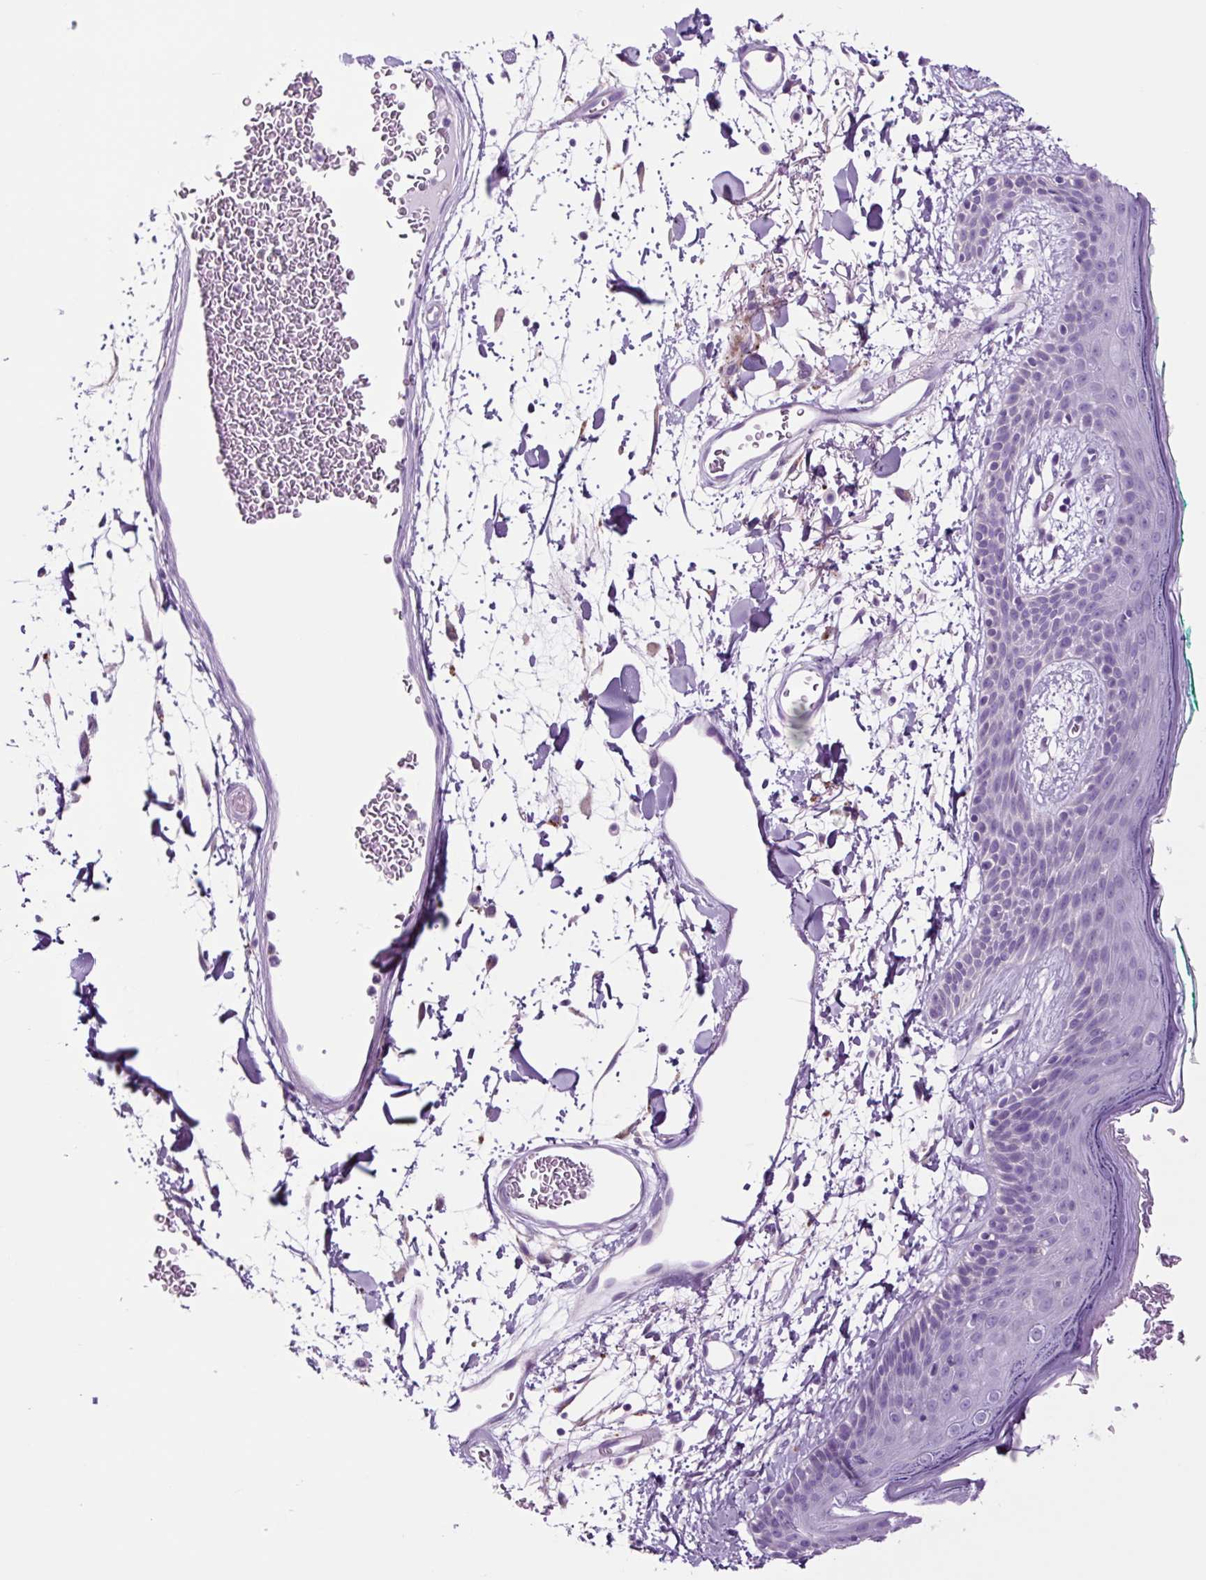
{"staining": {"intensity": "negative", "quantity": "none", "location": "none"}, "tissue": "skin", "cell_type": "Fibroblasts", "image_type": "normal", "snomed": [{"axis": "morphology", "description": "Normal tissue, NOS"}, {"axis": "topography", "description": "Skin"}], "caption": "A micrograph of human skin is negative for staining in fibroblasts. (DAB (3,3'-diaminobenzidine) IHC with hematoxylin counter stain).", "gene": "LCN10", "patient": {"sex": "male", "age": 79}}